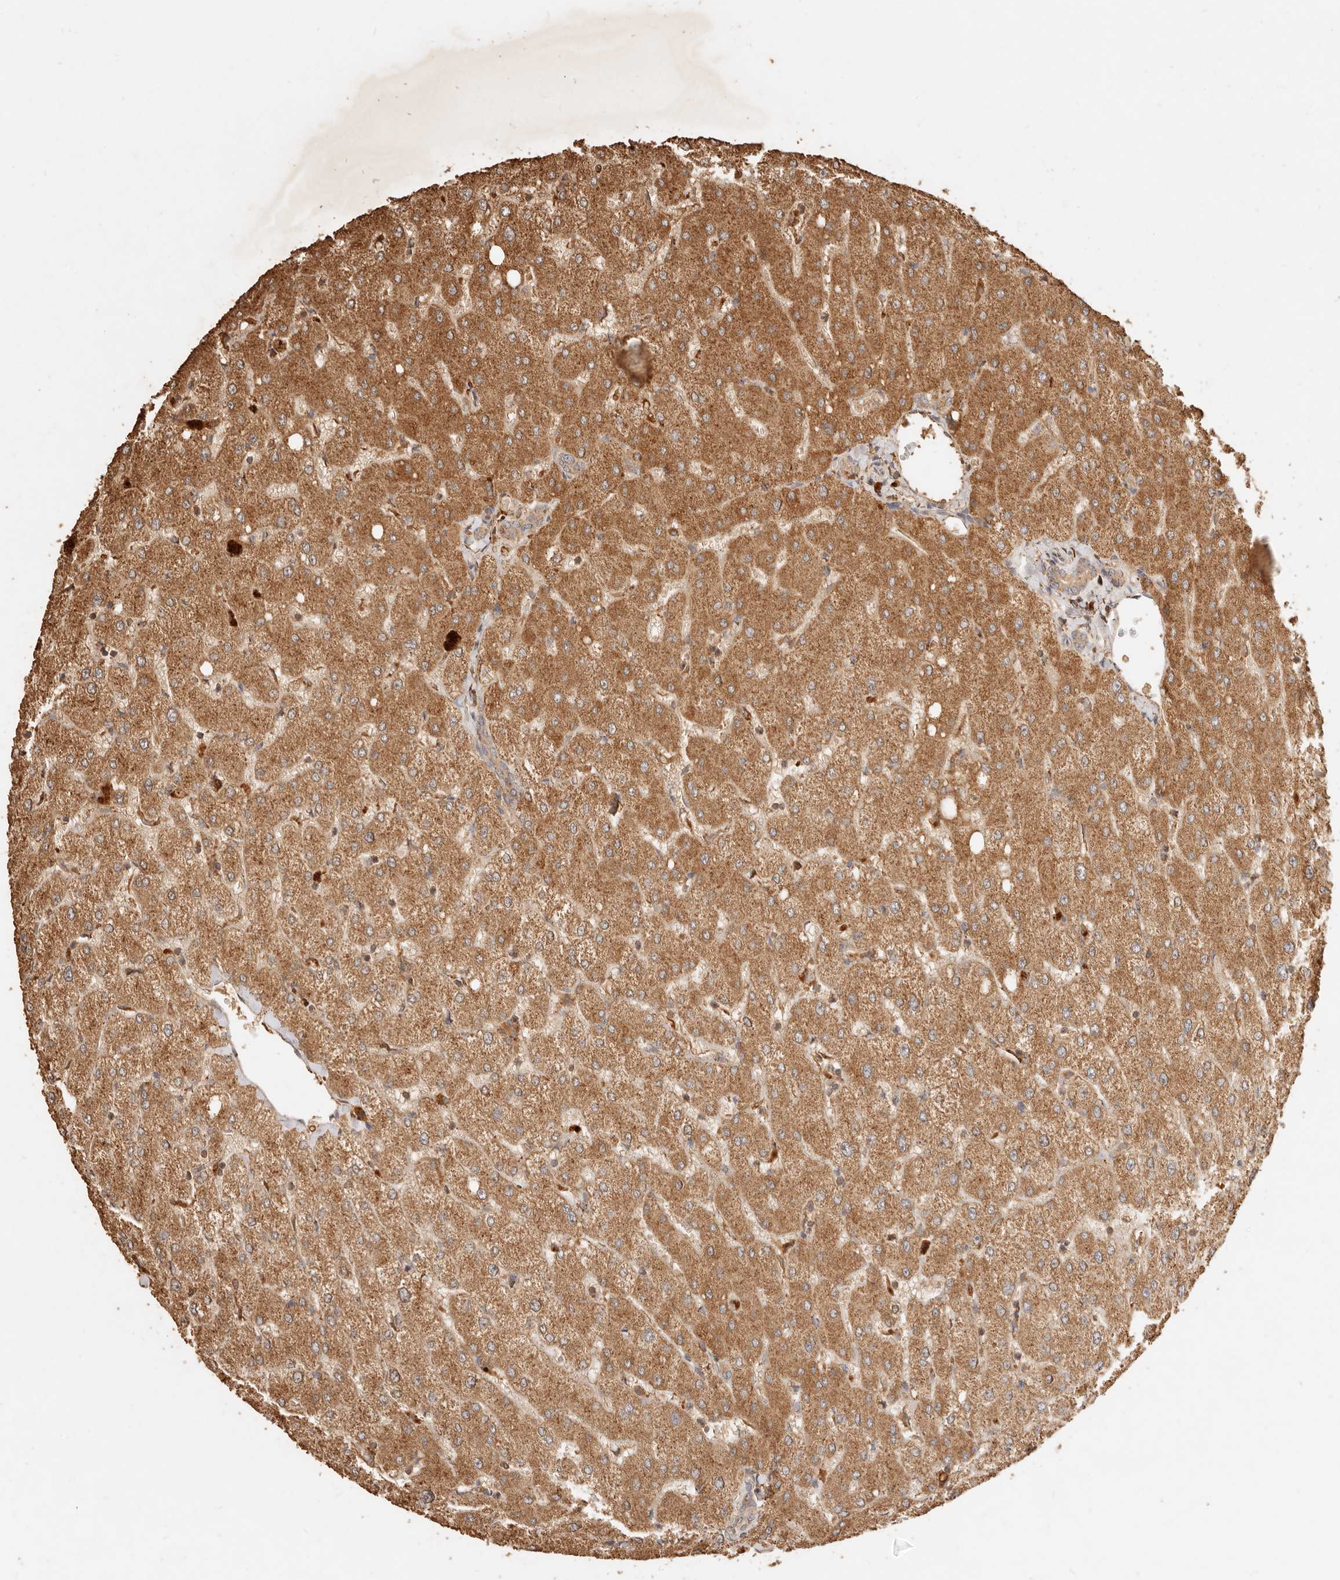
{"staining": {"intensity": "moderate", "quantity": ">75%", "location": "cytoplasmic/membranous"}, "tissue": "liver", "cell_type": "Cholangiocytes", "image_type": "normal", "snomed": [{"axis": "morphology", "description": "Normal tissue, NOS"}, {"axis": "topography", "description": "Liver"}], "caption": "IHC image of benign liver: liver stained using immunohistochemistry displays medium levels of moderate protein expression localized specifically in the cytoplasmic/membranous of cholangiocytes, appearing as a cytoplasmic/membranous brown color.", "gene": "FAM180B", "patient": {"sex": "female", "age": 54}}